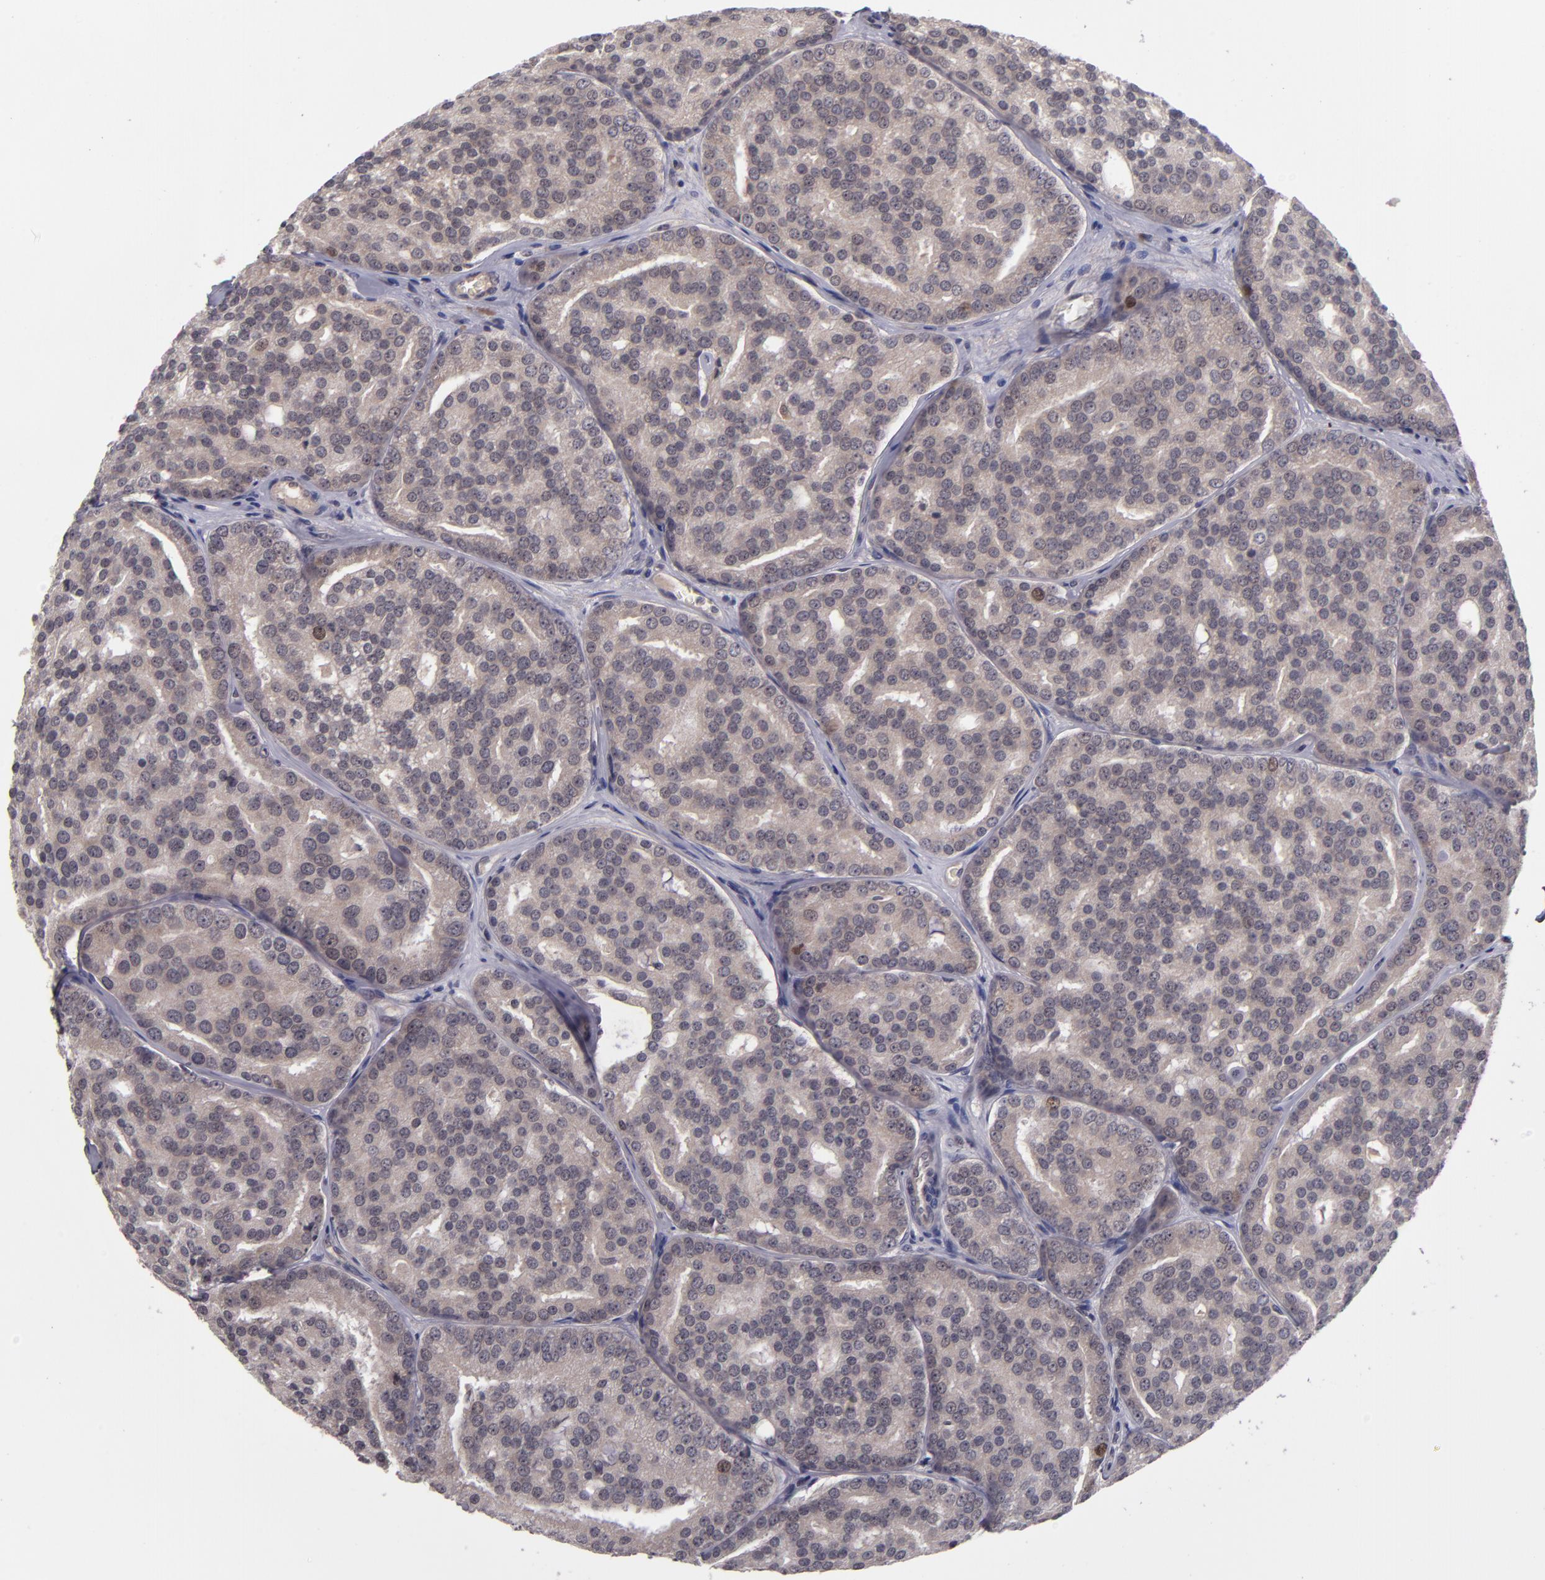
{"staining": {"intensity": "strong", "quantity": "<25%", "location": "cytoplasmic/membranous,nuclear"}, "tissue": "prostate cancer", "cell_type": "Tumor cells", "image_type": "cancer", "snomed": [{"axis": "morphology", "description": "Adenocarcinoma, High grade"}, {"axis": "topography", "description": "Prostate"}], "caption": "Immunohistochemical staining of human high-grade adenocarcinoma (prostate) demonstrates medium levels of strong cytoplasmic/membranous and nuclear protein staining in approximately <25% of tumor cells.", "gene": "CDC7", "patient": {"sex": "male", "age": 64}}